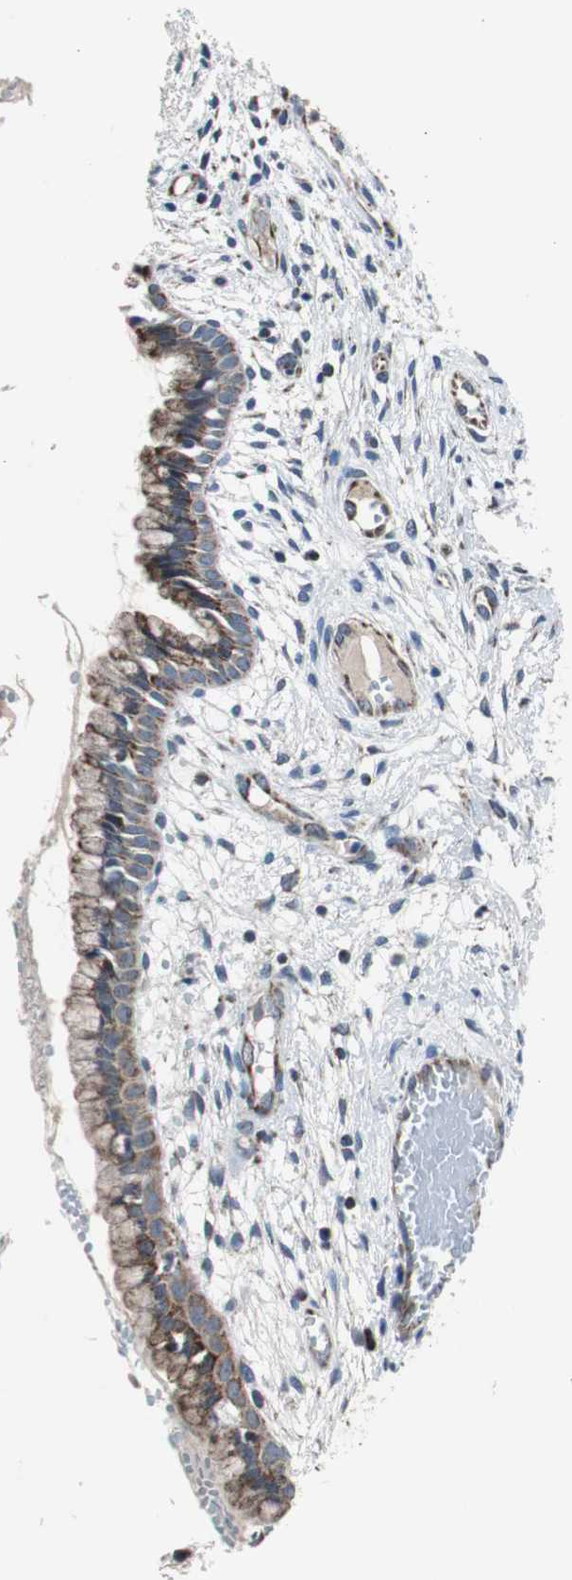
{"staining": {"intensity": "strong", "quantity": ">75%", "location": "cytoplasmic/membranous"}, "tissue": "cervix", "cell_type": "Glandular cells", "image_type": "normal", "snomed": [{"axis": "morphology", "description": "Normal tissue, NOS"}, {"axis": "topography", "description": "Cervix"}], "caption": "IHC (DAB (3,3'-diaminobenzidine)) staining of unremarkable cervix shows strong cytoplasmic/membranous protein staining in approximately >75% of glandular cells. (Stains: DAB in brown, nuclei in blue, Microscopy: brightfield microscopy at high magnification).", "gene": "PITRM1", "patient": {"sex": "female", "age": 39}}